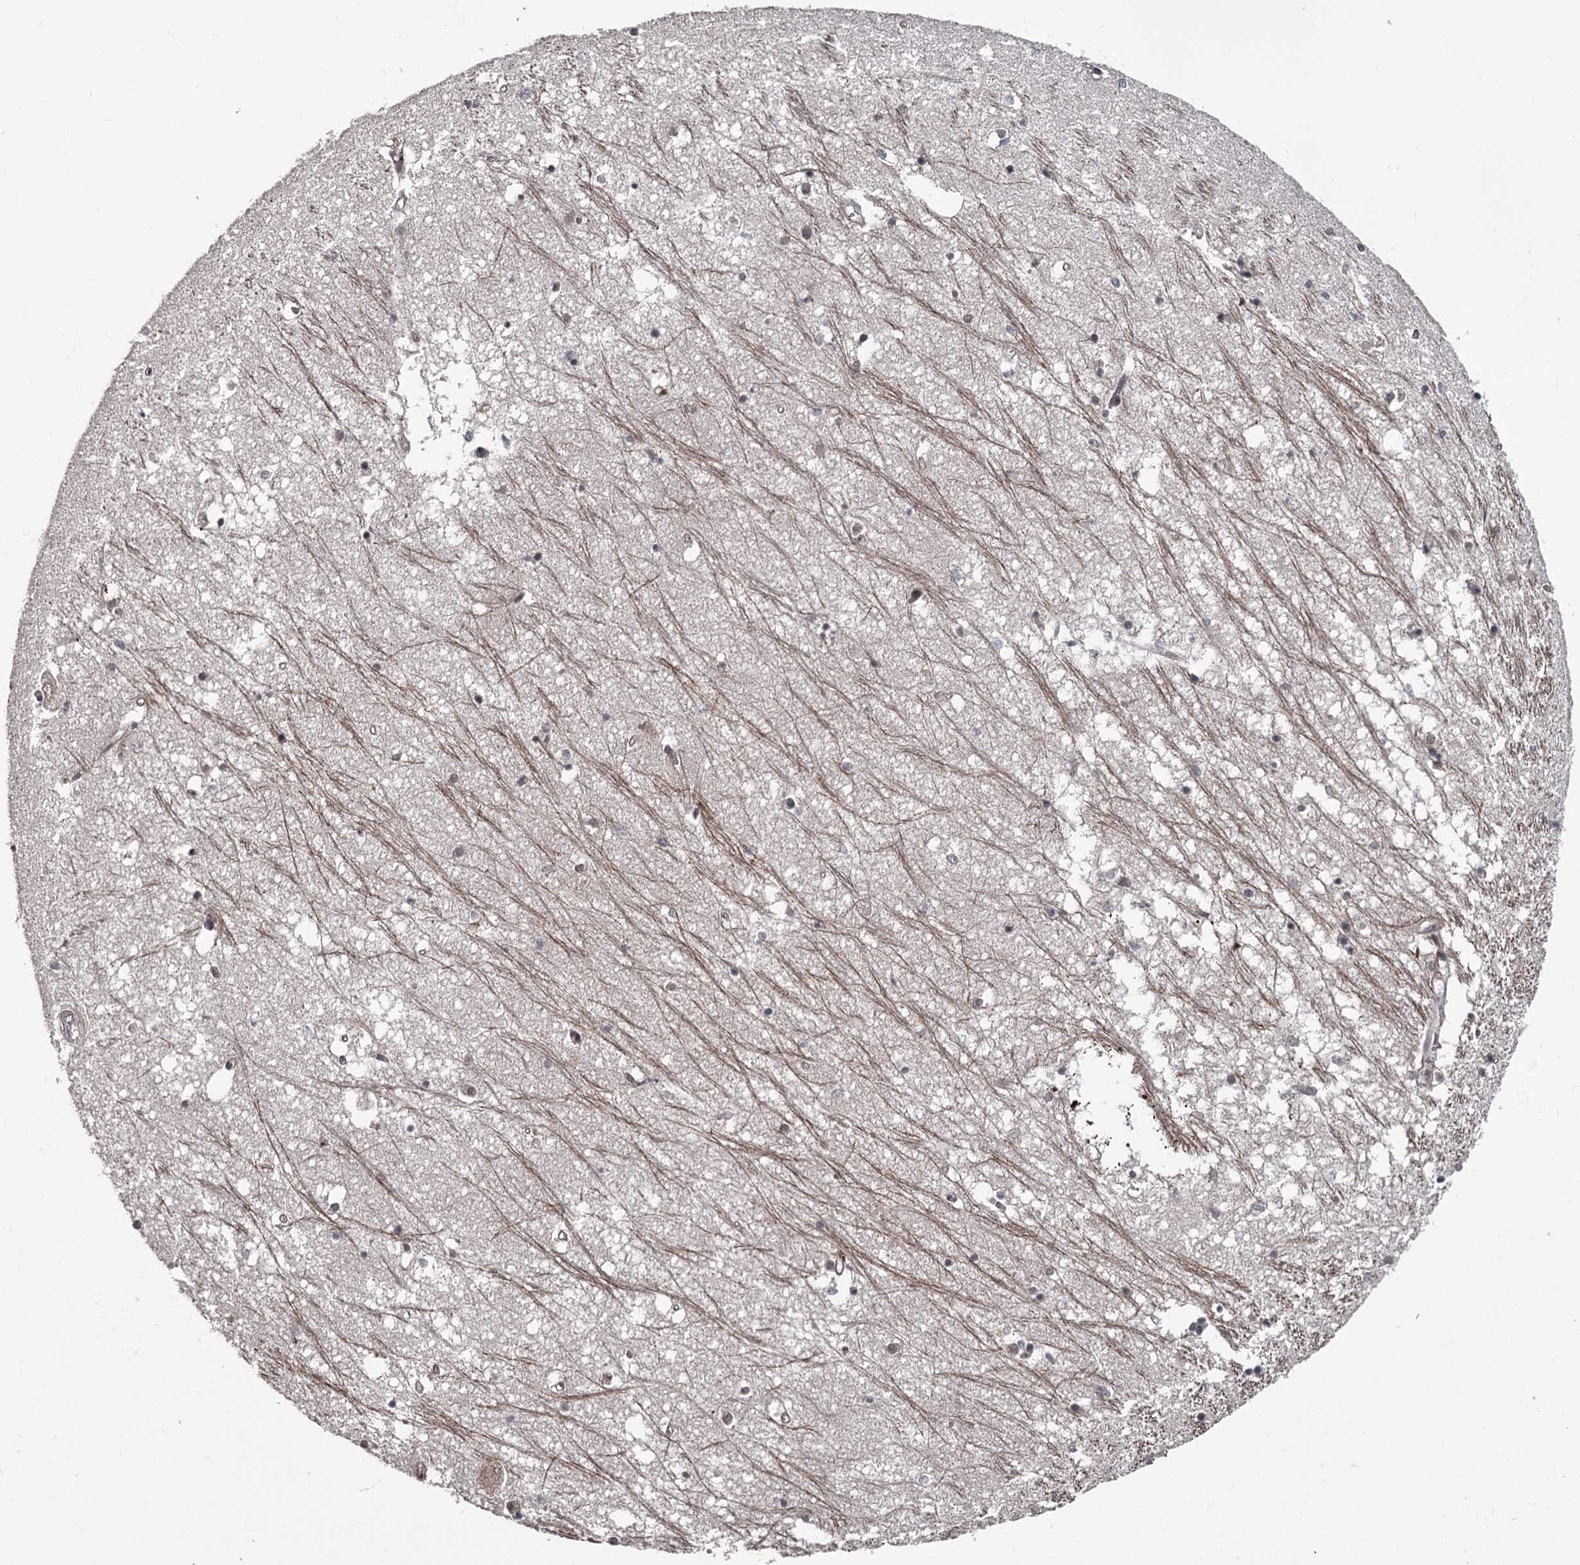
{"staining": {"intensity": "negative", "quantity": "none", "location": "none"}, "tissue": "hippocampus", "cell_type": "Glial cells", "image_type": "normal", "snomed": [{"axis": "morphology", "description": "Normal tissue, NOS"}, {"axis": "topography", "description": "Hippocampus"}], "caption": "A high-resolution image shows immunohistochemistry staining of benign hippocampus, which shows no significant positivity in glial cells.", "gene": "CDC42EP2", "patient": {"sex": "male", "age": 70}}